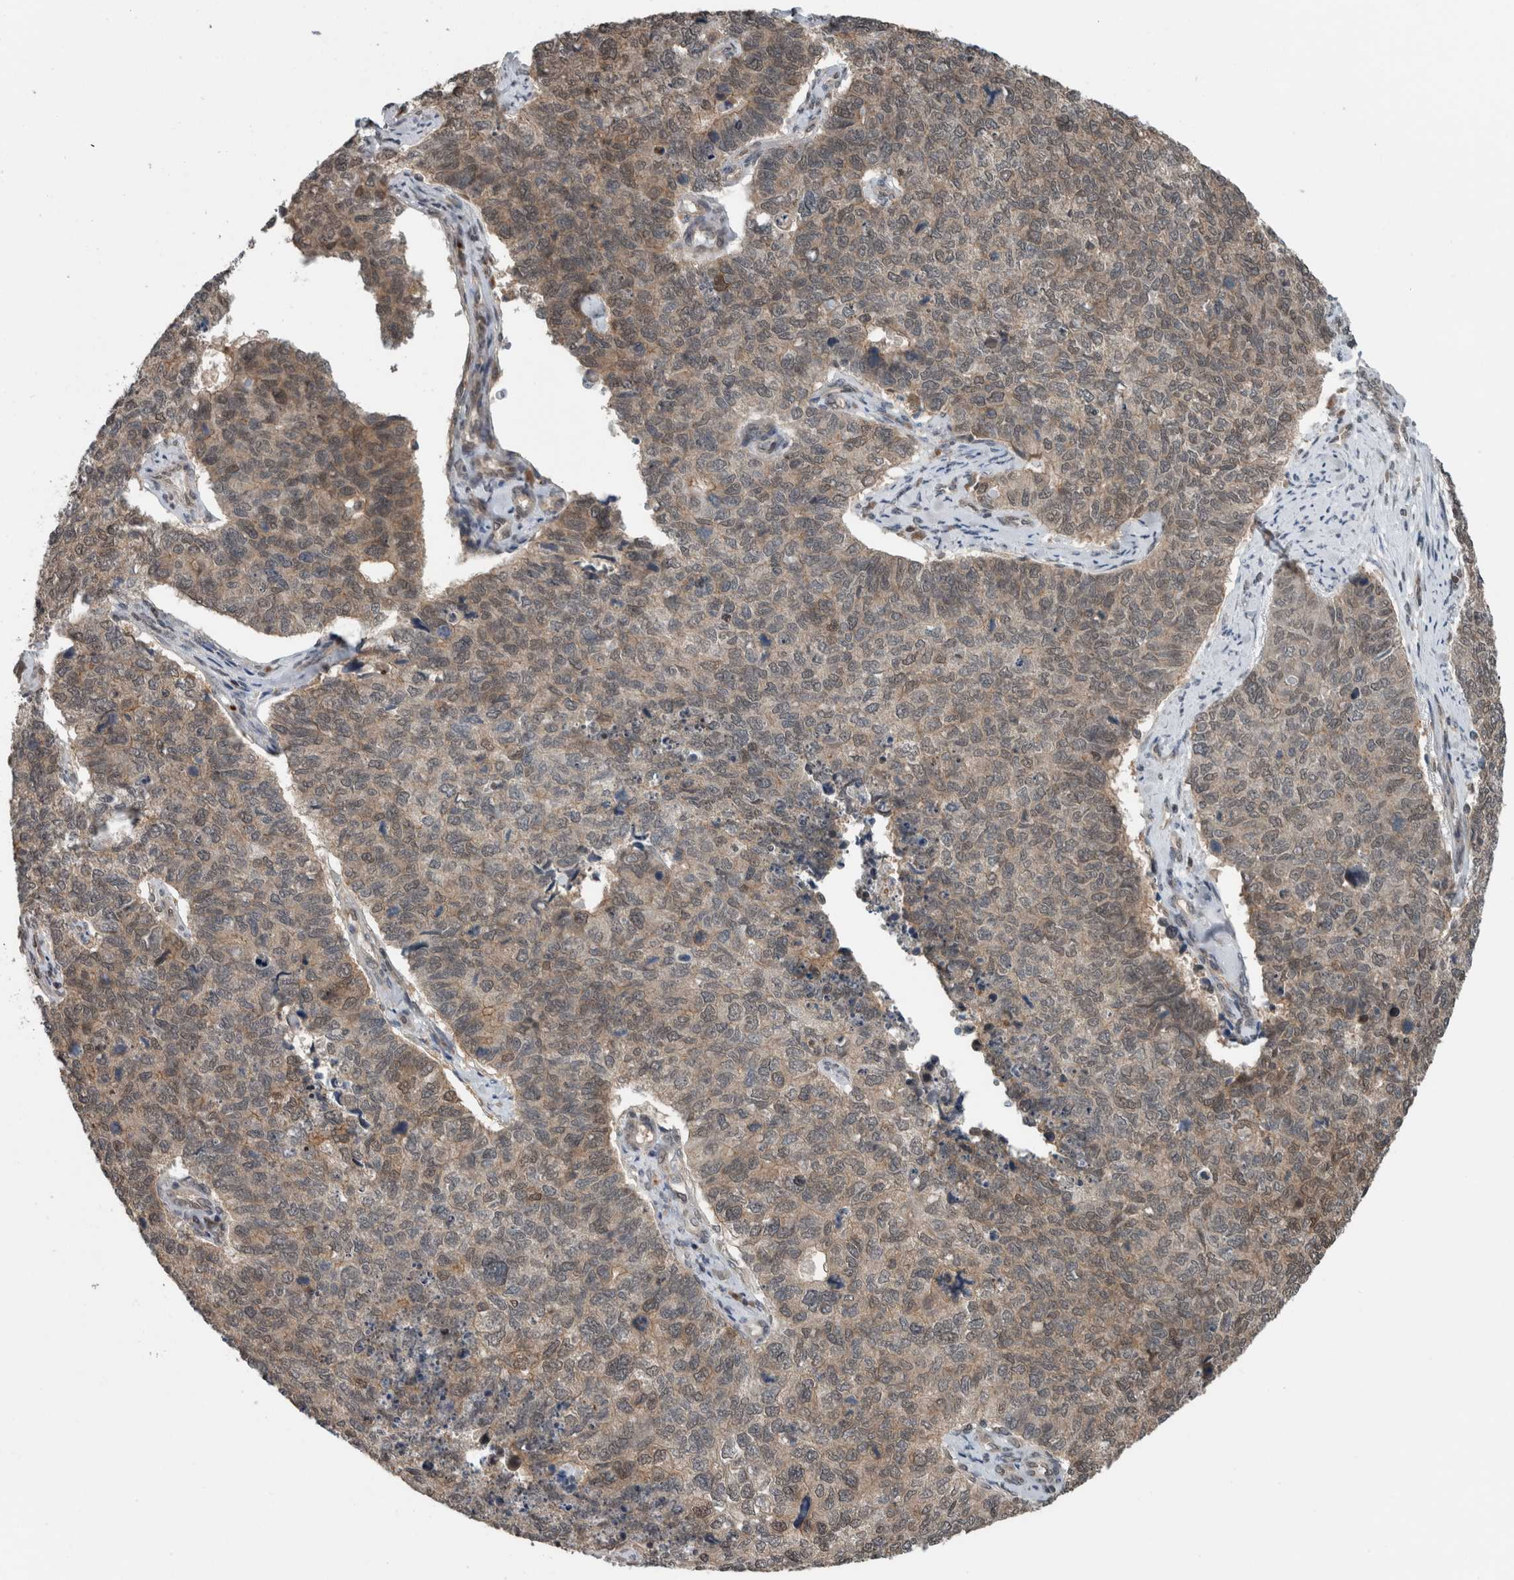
{"staining": {"intensity": "weak", "quantity": ">75%", "location": "cytoplasmic/membranous"}, "tissue": "cervical cancer", "cell_type": "Tumor cells", "image_type": "cancer", "snomed": [{"axis": "morphology", "description": "Squamous cell carcinoma, NOS"}, {"axis": "topography", "description": "Cervix"}], "caption": "Cervical cancer (squamous cell carcinoma) was stained to show a protein in brown. There is low levels of weak cytoplasmic/membranous staining in approximately >75% of tumor cells.", "gene": "SPAG7", "patient": {"sex": "female", "age": 63}}